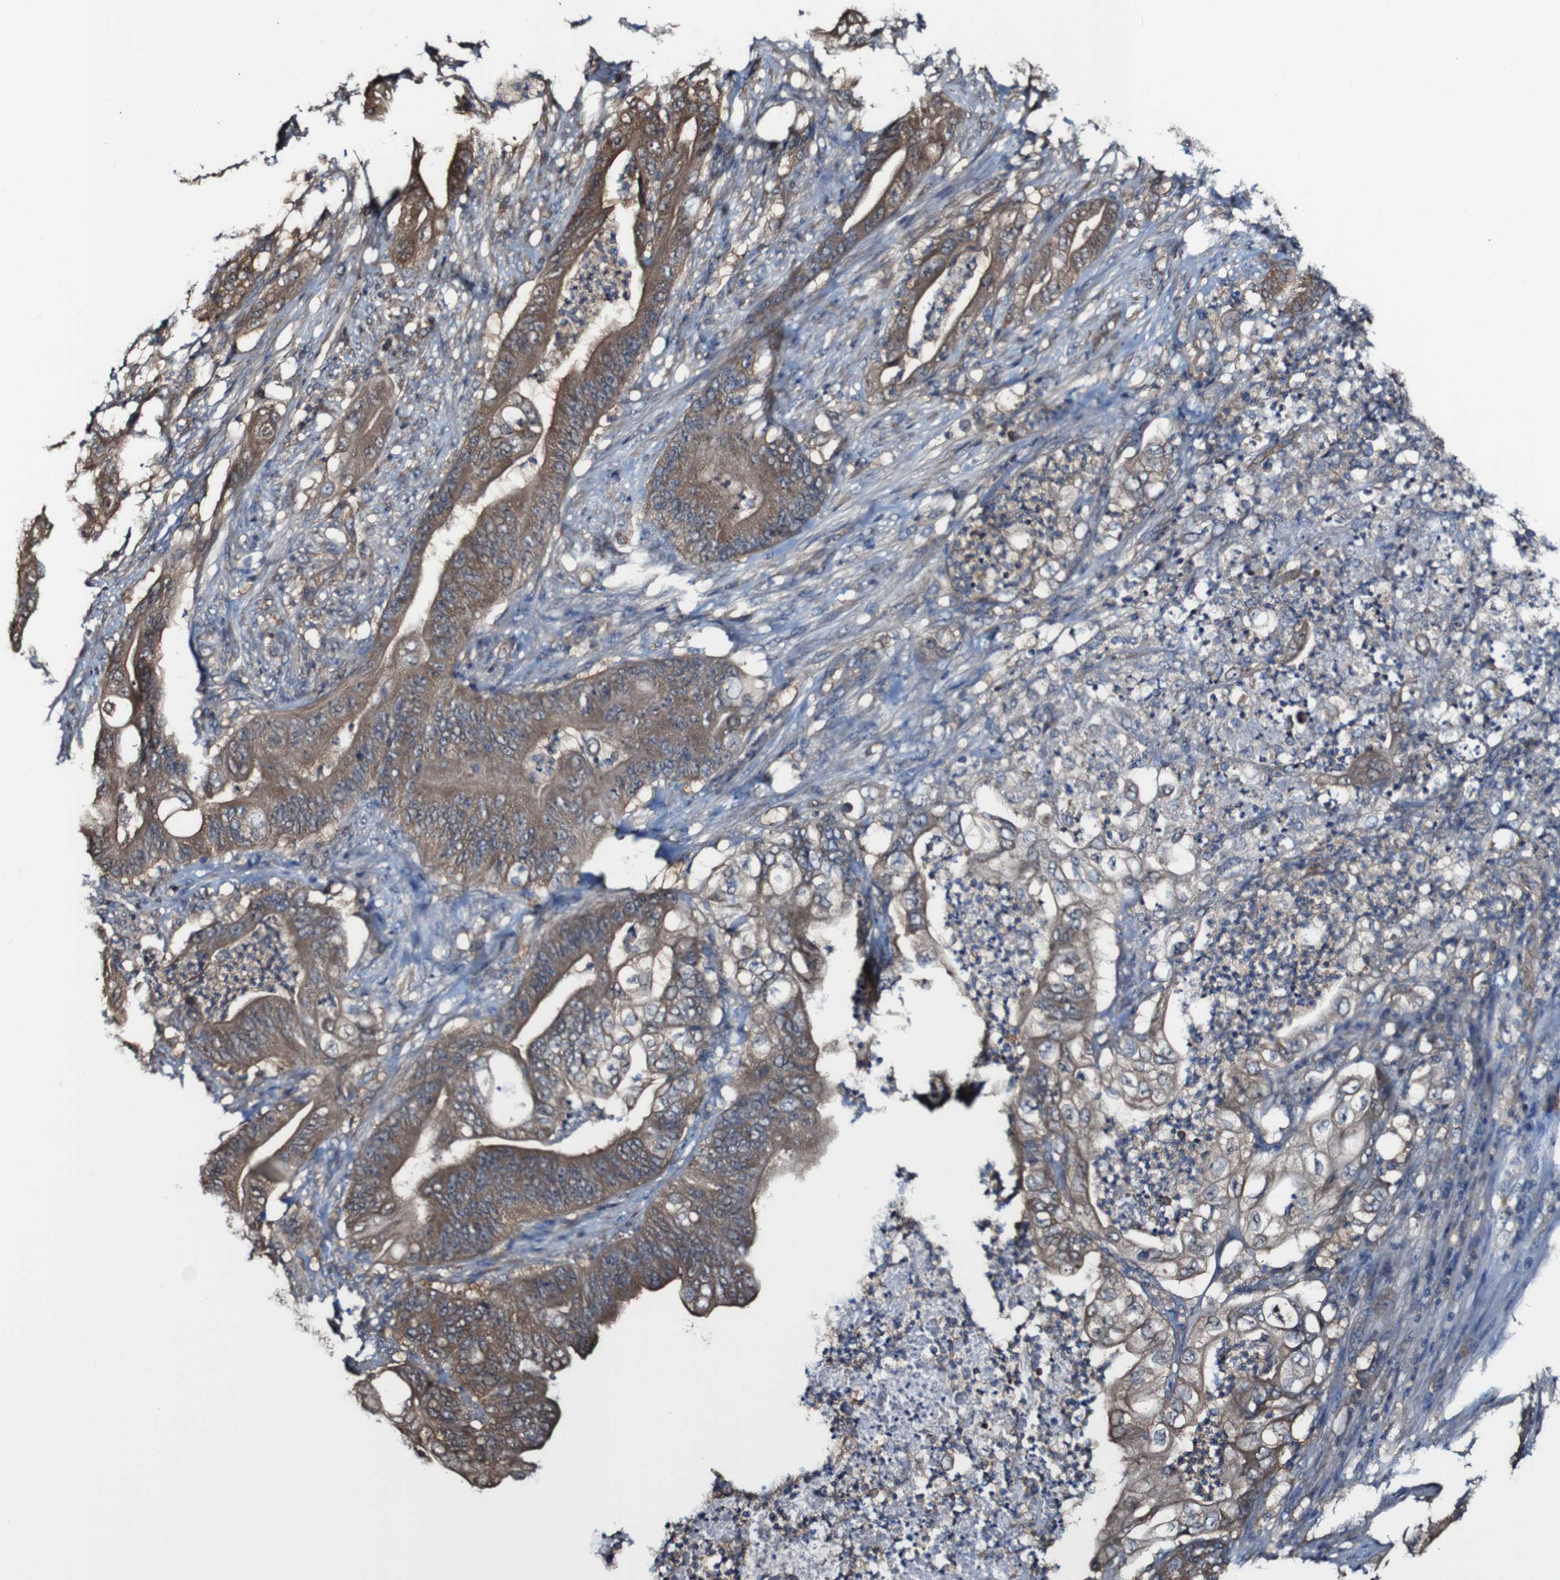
{"staining": {"intensity": "moderate", "quantity": ">75%", "location": "cytoplasmic/membranous"}, "tissue": "stomach cancer", "cell_type": "Tumor cells", "image_type": "cancer", "snomed": [{"axis": "morphology", "description": "Adenocarcinoma, NOS"}, {"axis": "topography", "description": "Stomach"}], "caption": "Moderate cytoplasmic/membranous staining for a protein is present in approximately >75% of tumor cells of stomach cancer using immunohistochemistry.", "gene": "PTPRR", "patient": {"sex": "female", "age": 73}}